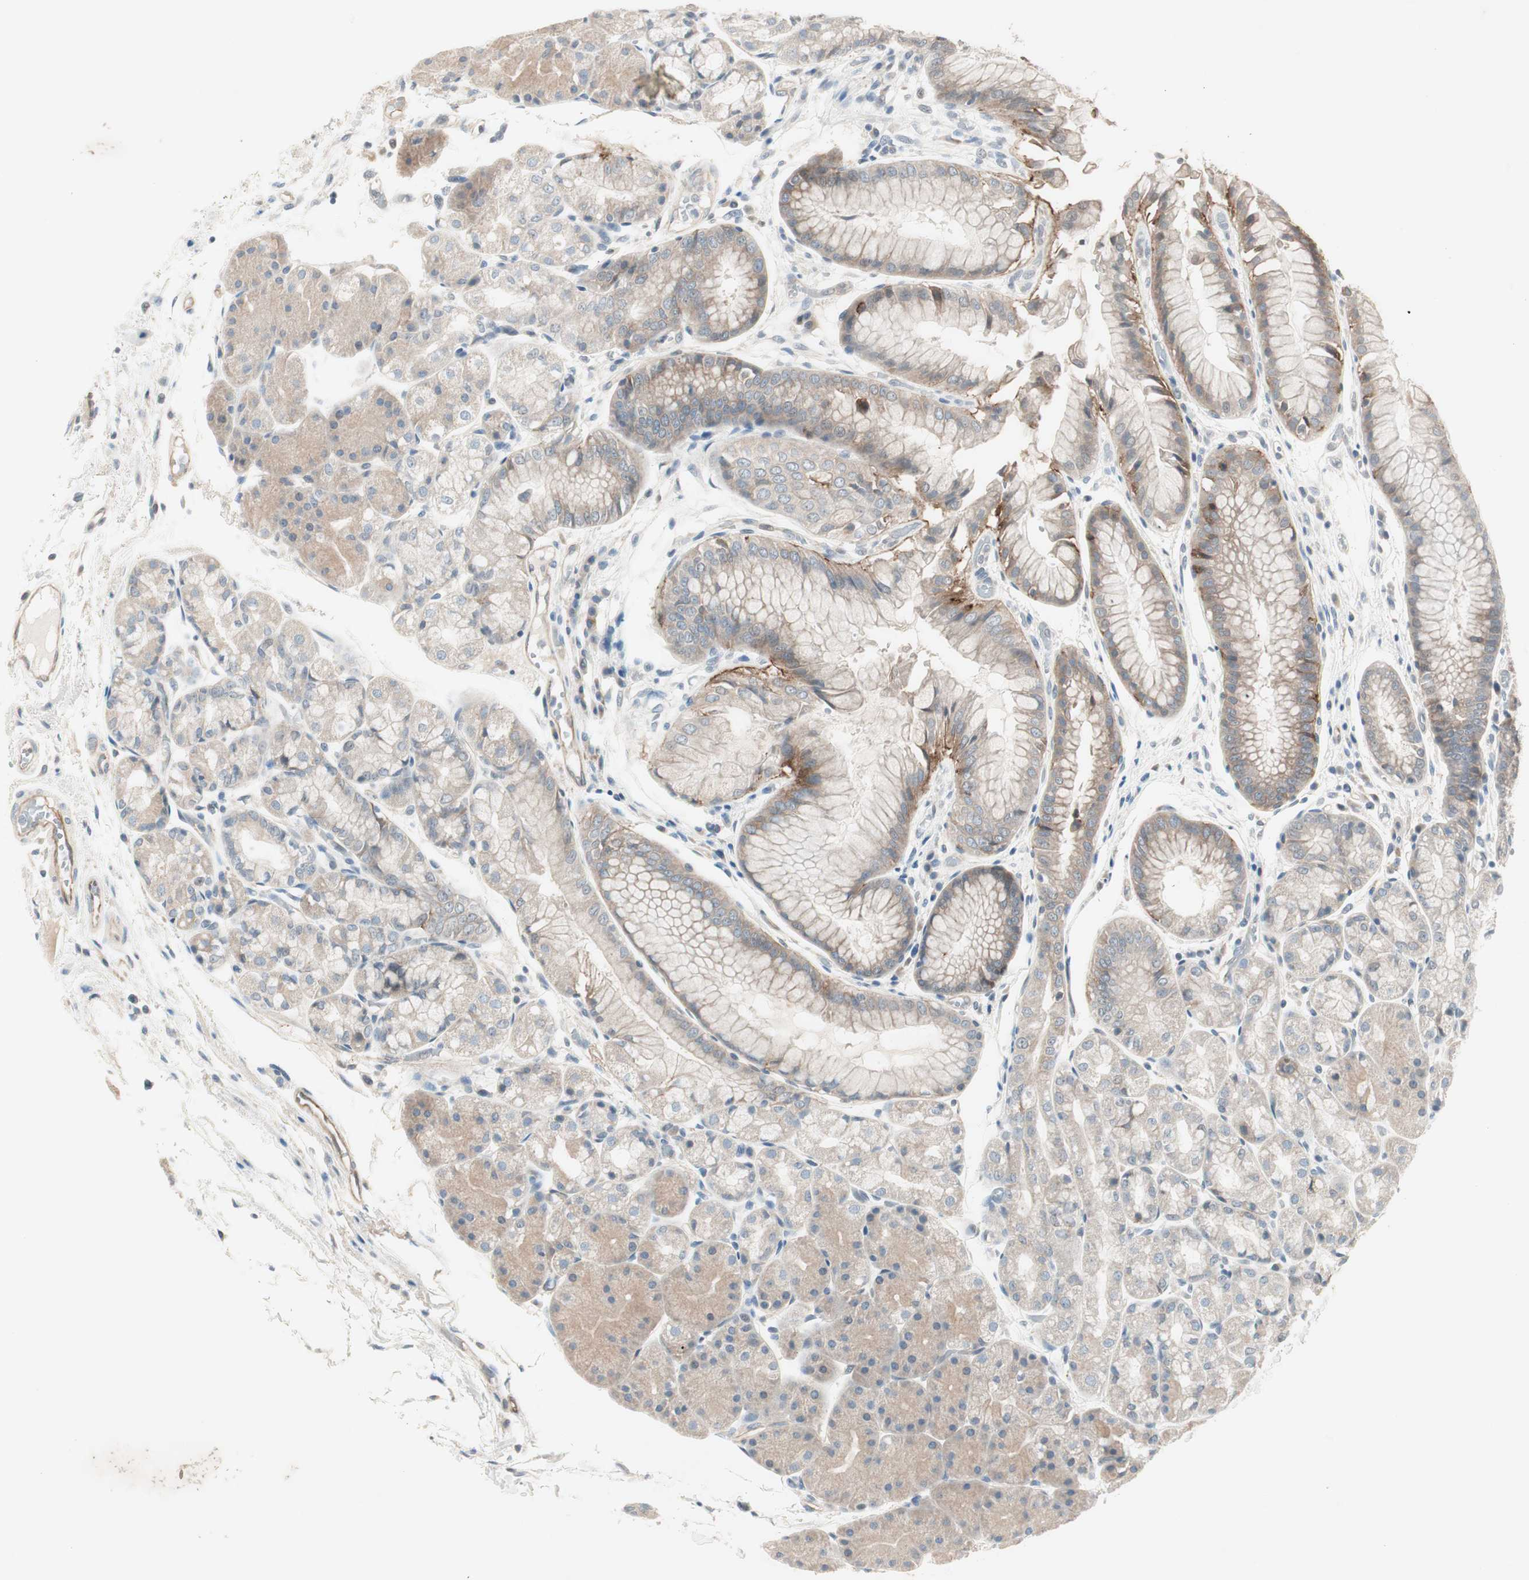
{"staining": {"intensity": "weak", "quantity": "25%-75%", "location": "cytoplasmic/membranous"}, "tissue": "stomach", "cell_type": "Glandular cells", "image_type": "normal", "snomed": [{"axis": "morphology", "description": "Normal tissue, NOS"}, {"axis": "topography", "description": "Stomach, upper"}], "caption": "Glandular cells exhibit weak cytoplasmic/membranous staining in about 25%-75% of cells in benign stomach. The staining was performed using DAB (3,3'-diaminobenzidine), with brown indicating positive protein expression. Nuclei are stained blue with hematoxylin.", "gene": "ITGB4", "patient": {"sex": "male", "age": 72}}